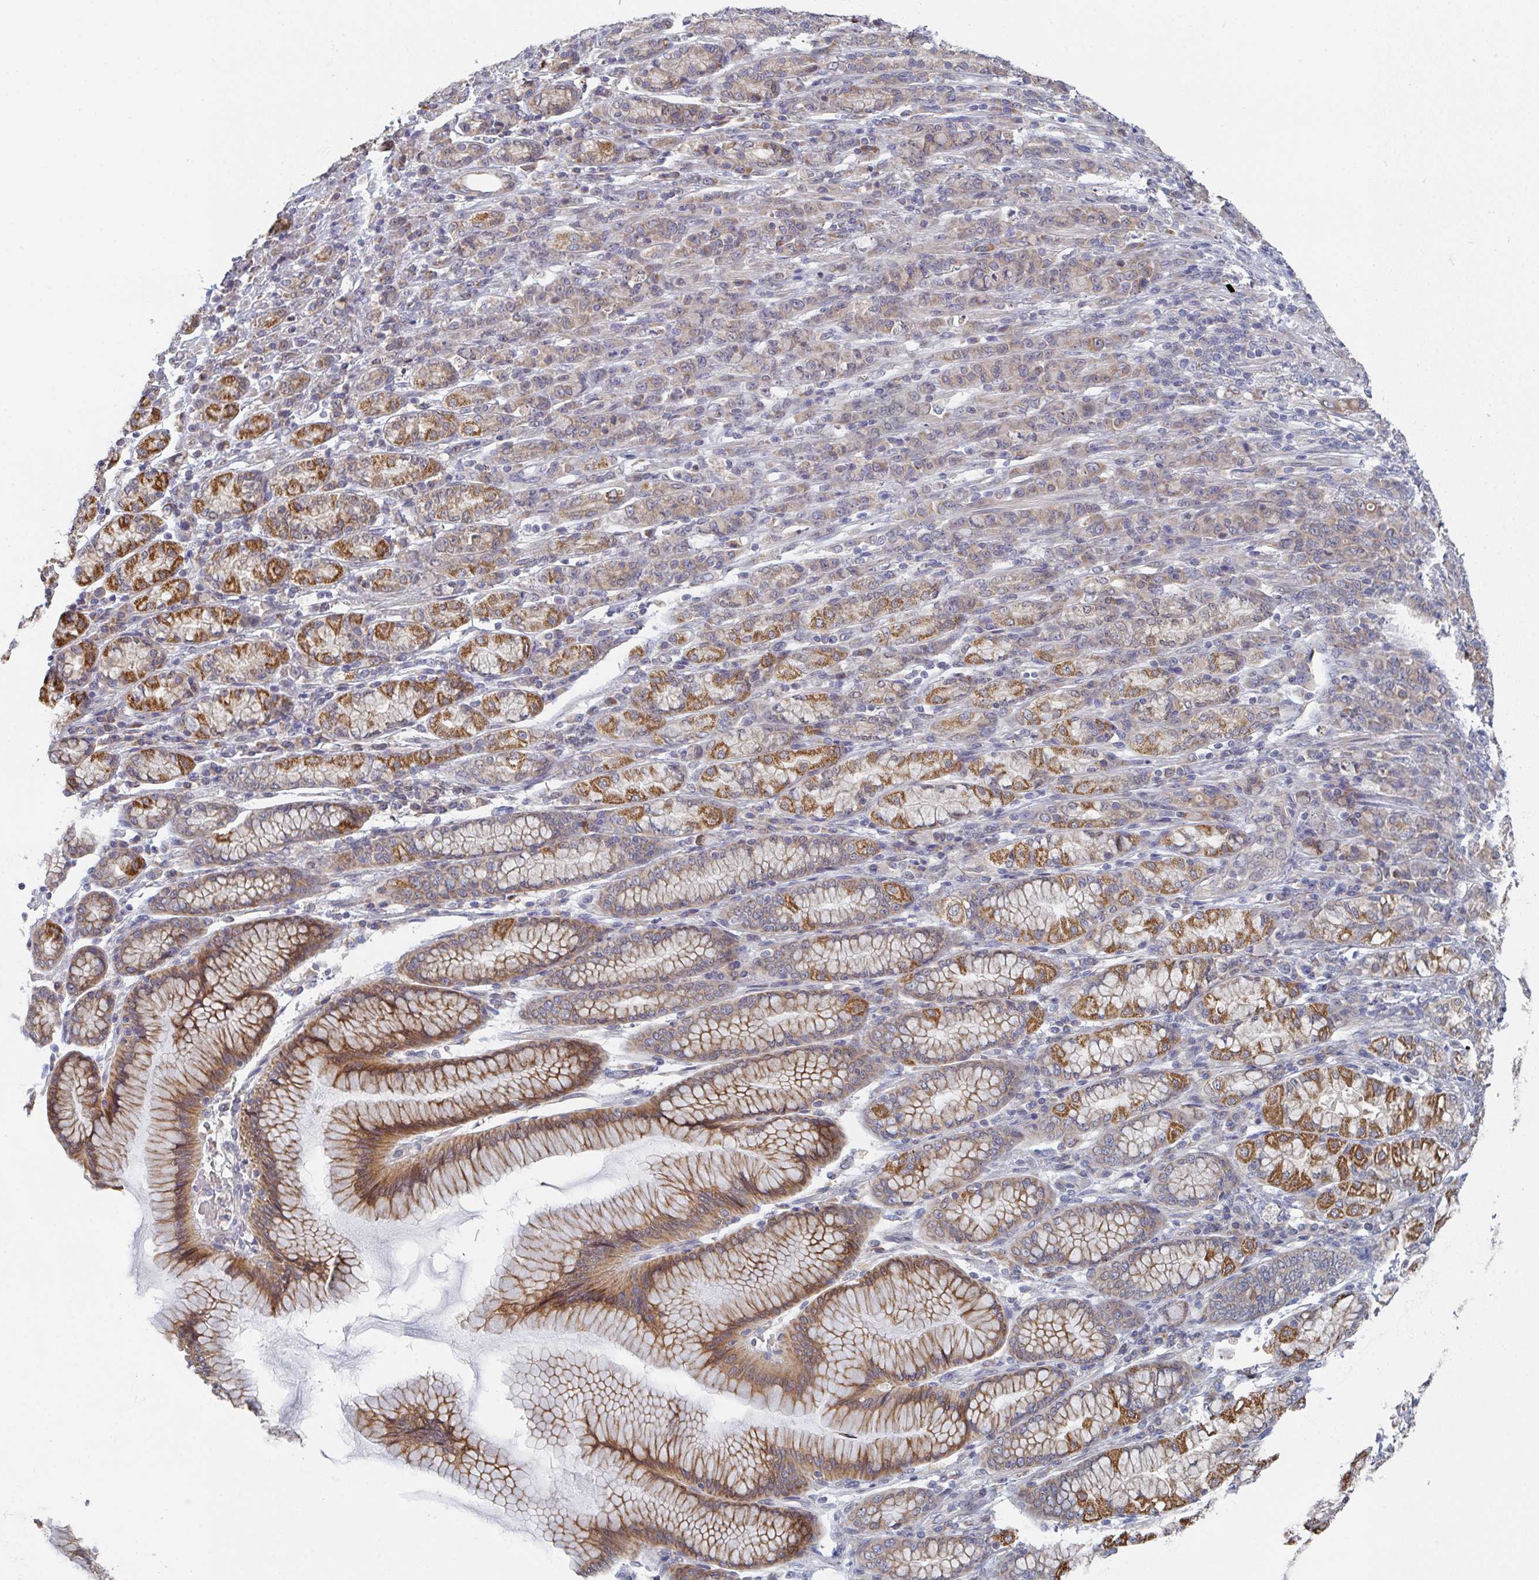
{"staining": {"intensity": "moderate", "quantity": "25%-75%", "location": "cytoplasmic/membranous"}, "tissue": "stomach cancer", "cell_type": "Tumor cells", "image_type": "cancer", "snomed": [{"axis": "morphology", "description": "Normal tissue, NOS"}, {"axis": "morphology", "description": "Adenocarcinoma, NOS"}, {"axis": "topography", "description": "Stomach"}], "caption": "Immunohistochemical staining of stomach adenocarcinoma shows medium levels of moderate cytoplasmic/membranous protein staining in about 25%-75% of tumor cells.", "gene": "ELOVL1", "patient": {"sex": "female", "age": 79}}